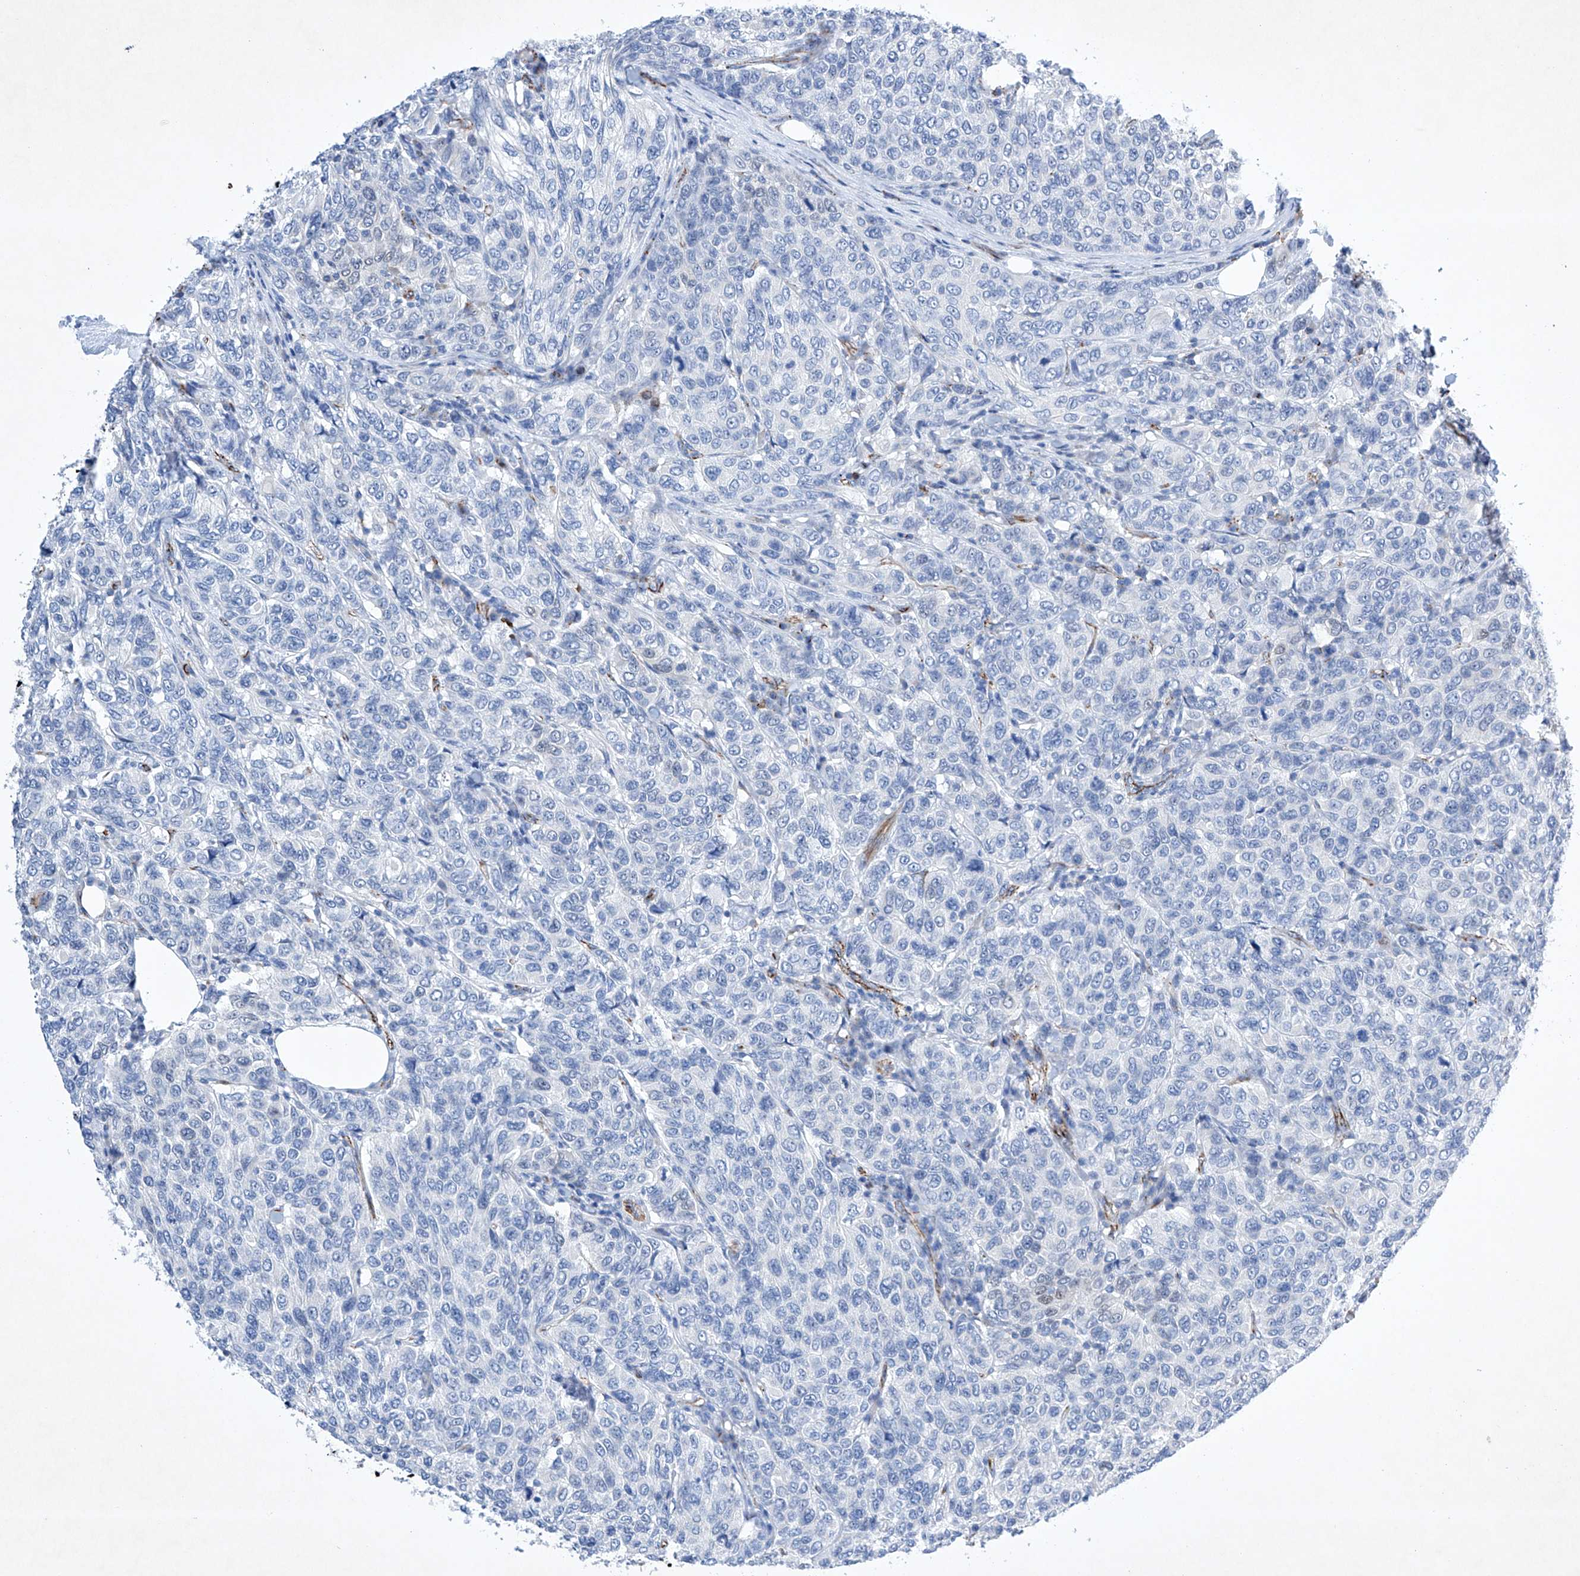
{"staining": {"intensity": "negative", "quantity": "none", "location": "none"}, "tissue": "breast cancer", "cell_type": "Tumor cells", "image_type": "cancer", "snomed": [{"axis": "morphology", "description": "Duct carcinoma"}, {"axis": "topography", "description": "Breast"}], "caption": "There is no significant staining in tumor cells of breast cancer.", "gene": "ETV7", "patient": {"sex": "female", "age": 55}}